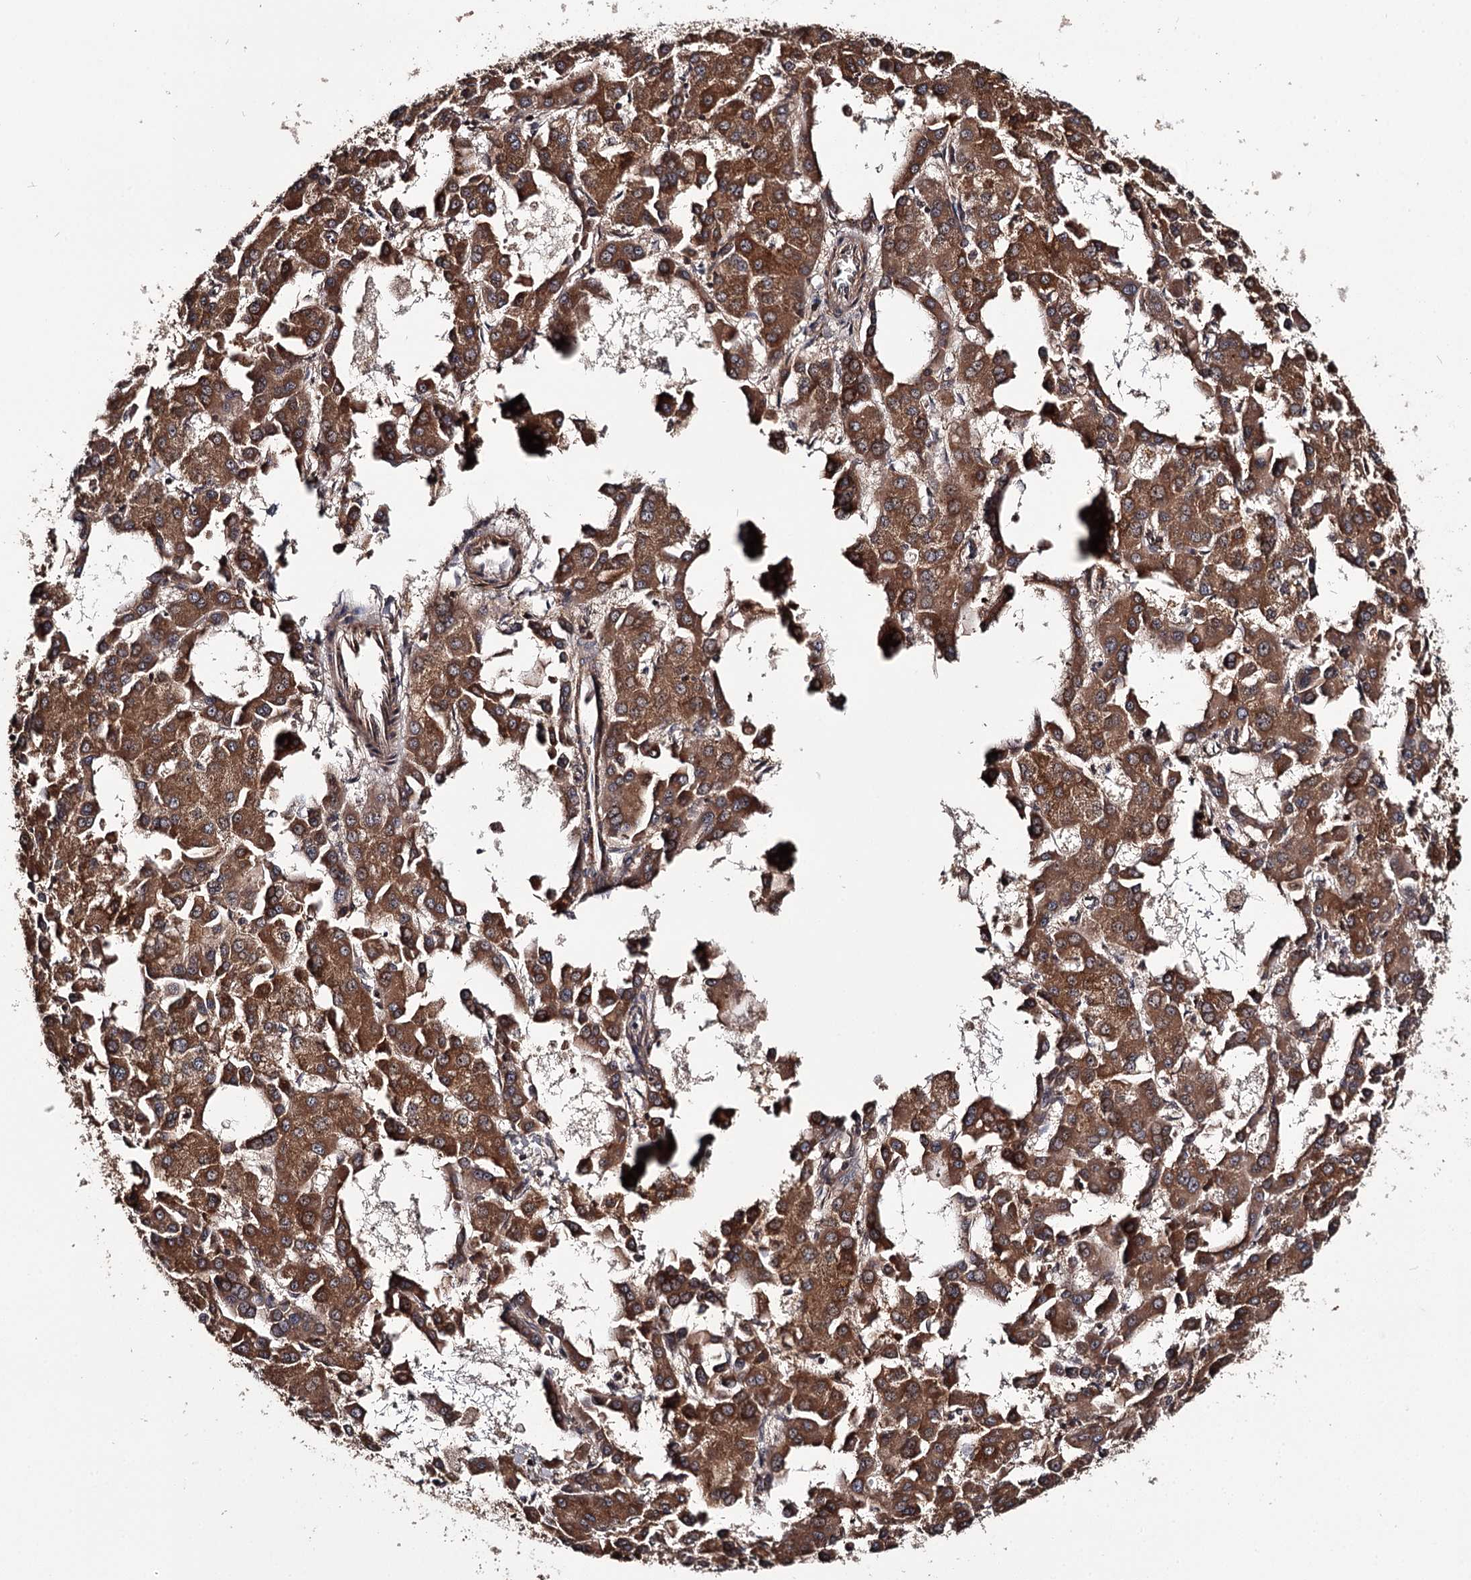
{"staining": {"intensity": "strong", "quantity": ">75%", "location": "cytoplasmic/membranous"}, "tissue": "liver cancer", "cell_type": "Tumor cells", "image_type": "cancer", "snomed": [{"axis": "morphology", "description": "Carcinoma, Hepatocellular, NOS"}, {"axis": "topography", "description": "Liver"}], "caption": "About >75% of tumor cells in human hepatocellular carcinoma (liver) reveal strong cytoplasmic/membranous protein expression as visualized by brown immunohistochemical staining.", "gene": "TTC12", "patient": {"sex": "male", "age": 47}}